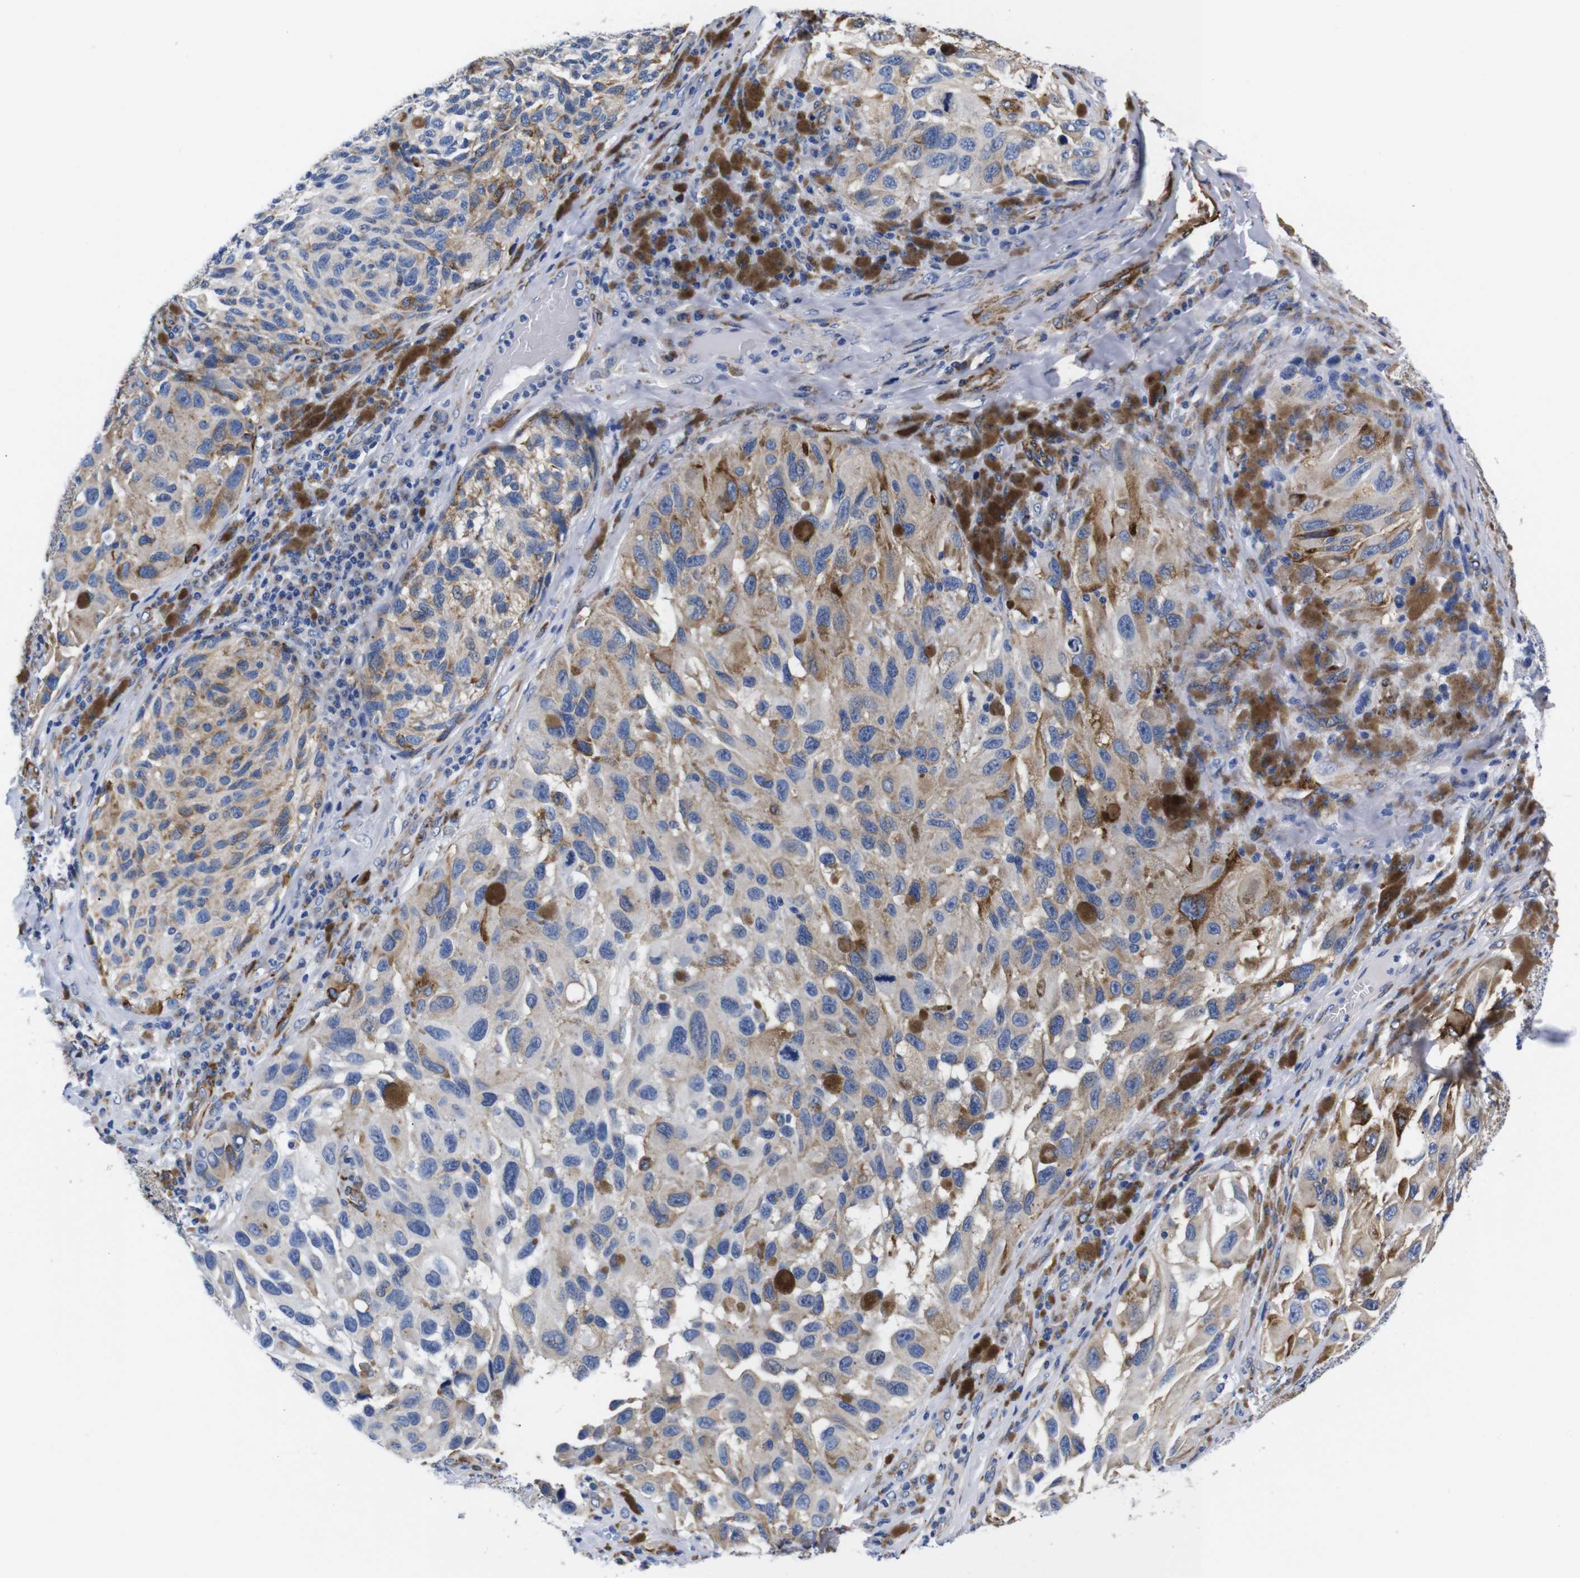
{"staining": {"intensity": "moderate", "quantity": ">75%", "location": "cytoplasmic/membranous"}, "tissue": "melanoma", "cell_type": "Tumor cells", "image_type": "cancer", "snomed": [{"axis": "morphology", "description": "Malignant melanoma, NOS"}, {"axis": "topography", "description": "Skin"}], "caption": "Moderate cytoplasmic/membranous protein positivity is seen in about >75% of tumor cells in malignant melanoma.", "gene": "LRIG1", "patient": {"sex": "female", "age": 73}}